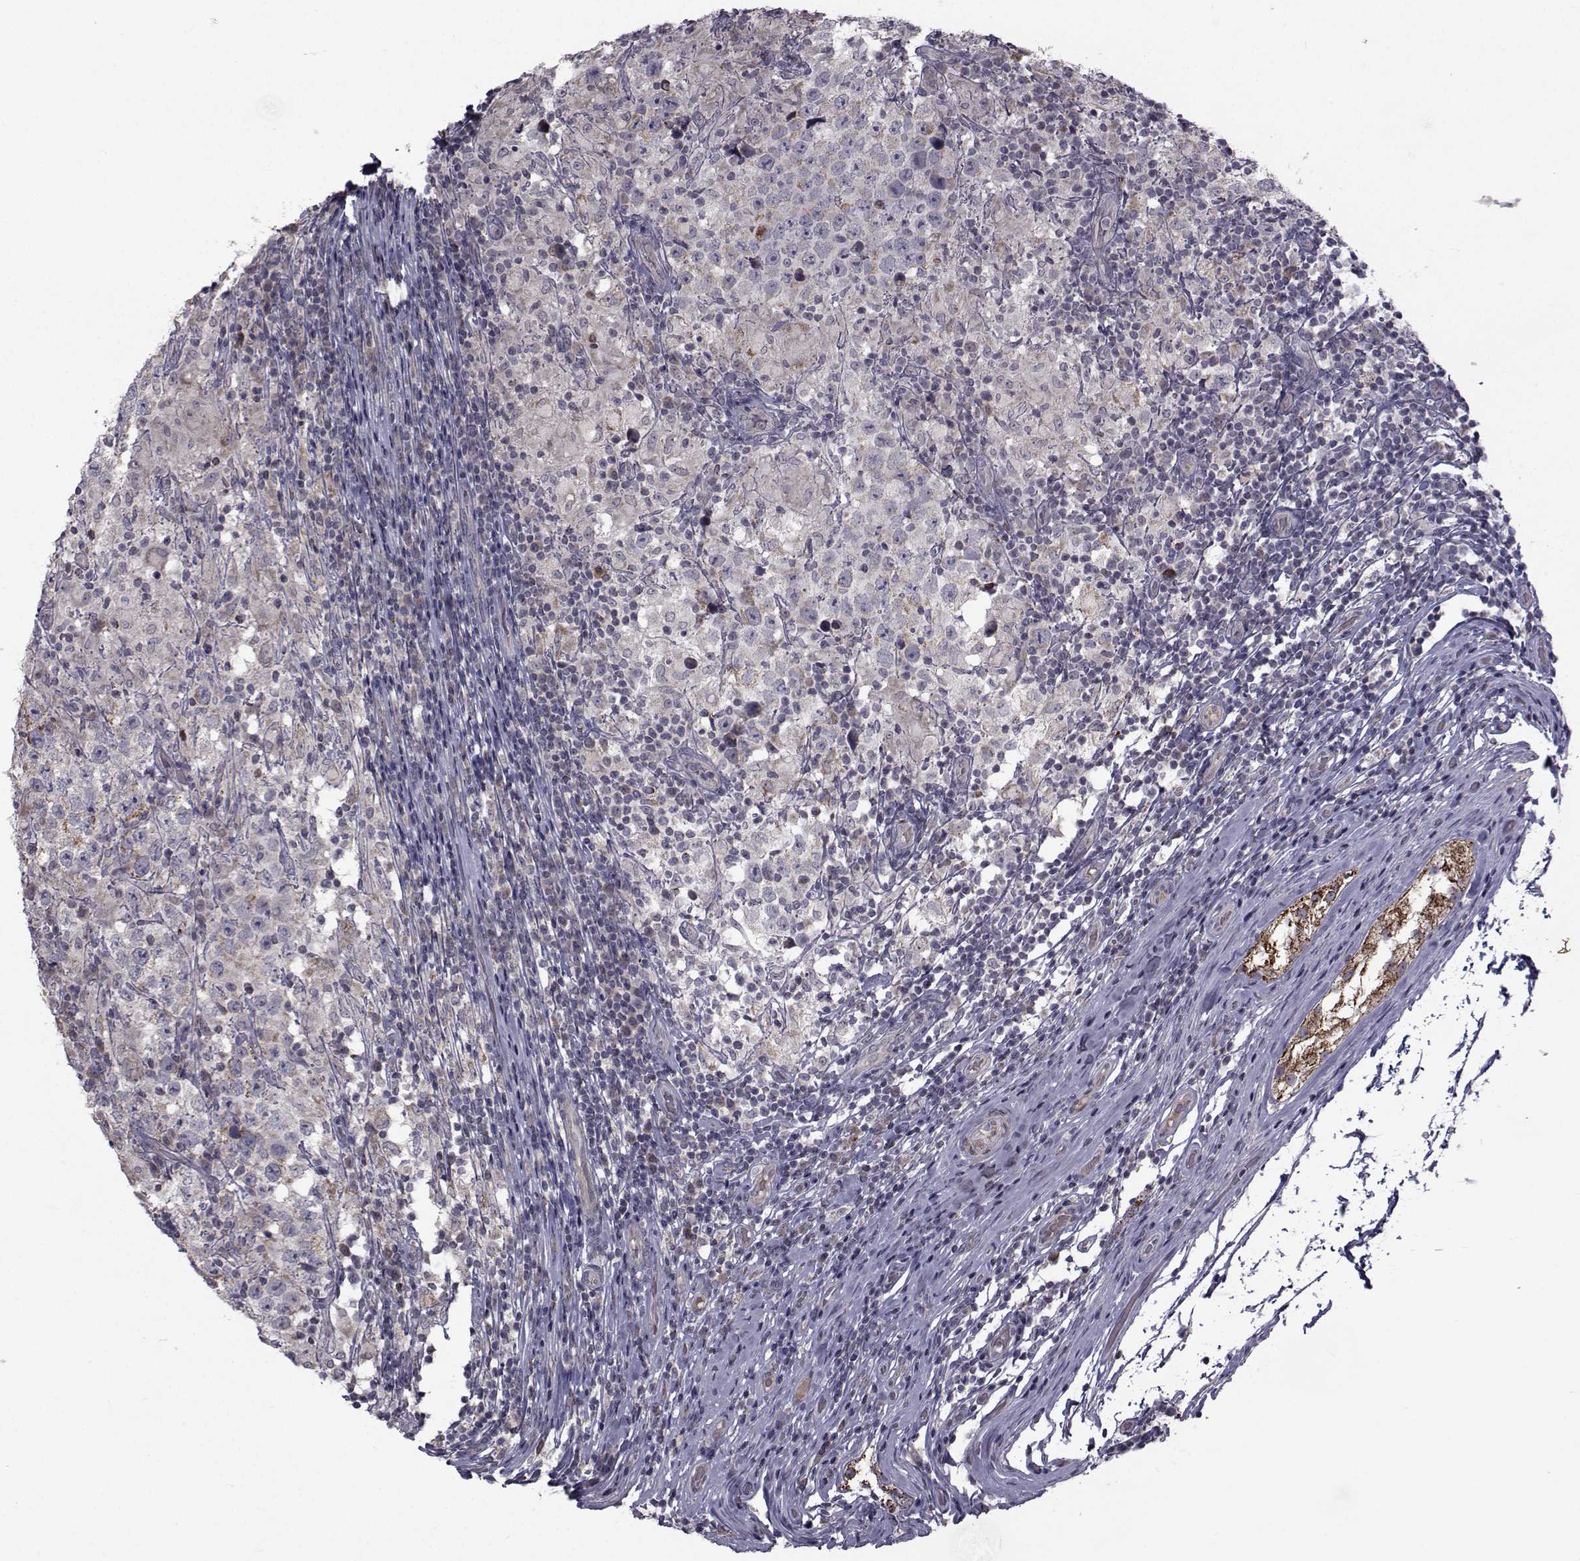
{"staining": {"intensity": "moderate", "quantity": ">75%", "location": "cytoplasmic/membranous"}, "tissue": "testis cancer", "cell_type": "Tumor cells", "image_type": "cancer", "snomed": [{"axis": "morphology", "description": "Seminoma, NOS"}, {"axis": "morphology", "description": "Carcinoma, Embryonal, NOS"}, {"axis": "topography", "description": "Testis"}], "caption": "The immunohistochemical stain labels moderate cytoplasmic/membranous staining in tumor cells of testis embryonal carcinoma tissue.", "gene": "FDXR", "patient": {"sex": "male", "age": 41}}